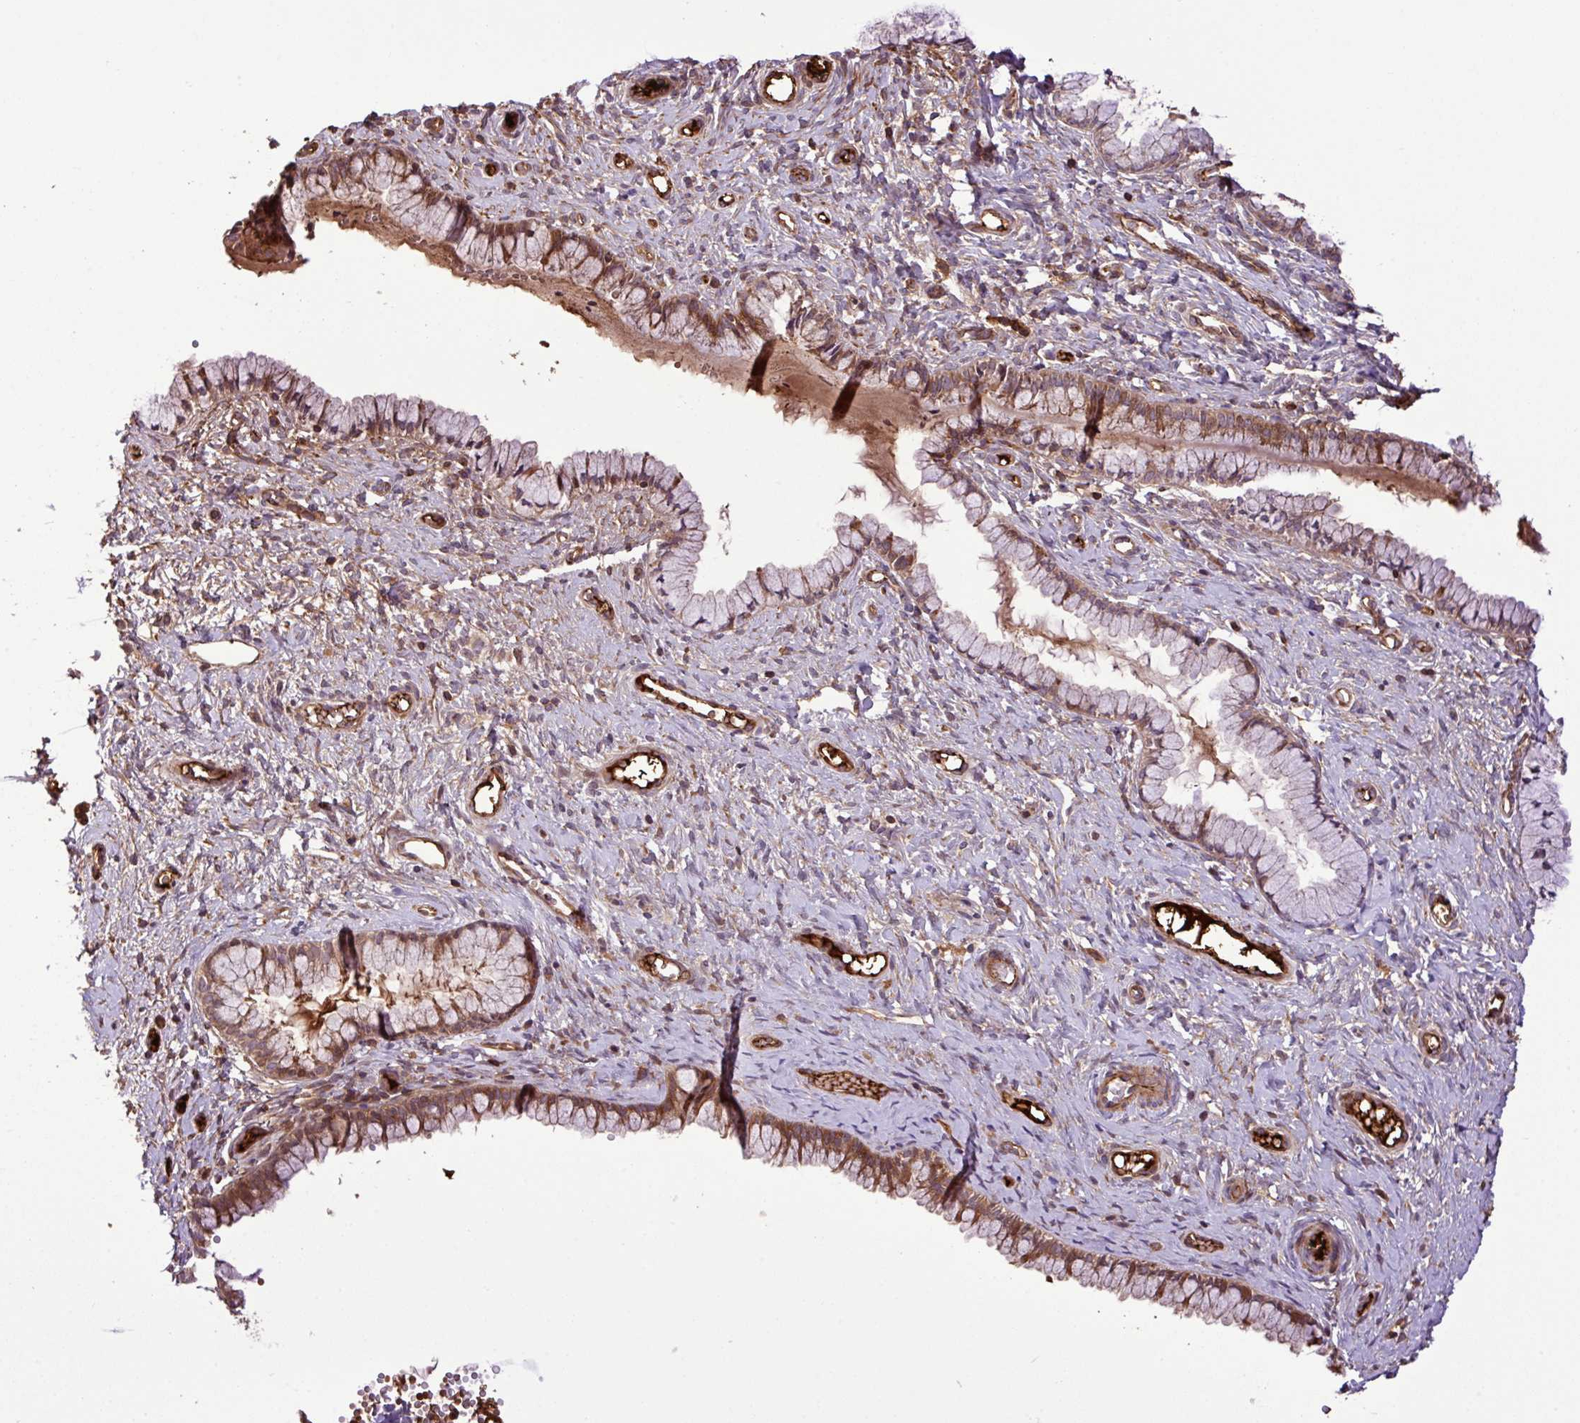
{"staining": {"intensity": "moderate", "quantity": ">75%", "location": "cytoplasmic/membranous"}, "tissue": "cervix", "cell_type": "Glandular cells", "image_type": "normal", "snomed": [{"axis": "morphology", "description": "Normal tissue, NOS"}, {"axis": "topography", "description": "Cervix"}], "caption": "This micrograph exhibits IHC staining of benign human cervix, with medium moderate cytoplasmic/membranous staining in approximately >75% of glandular cells.", "gene": "ZNF266", "patient": {"sex": "female", "age": 36}}